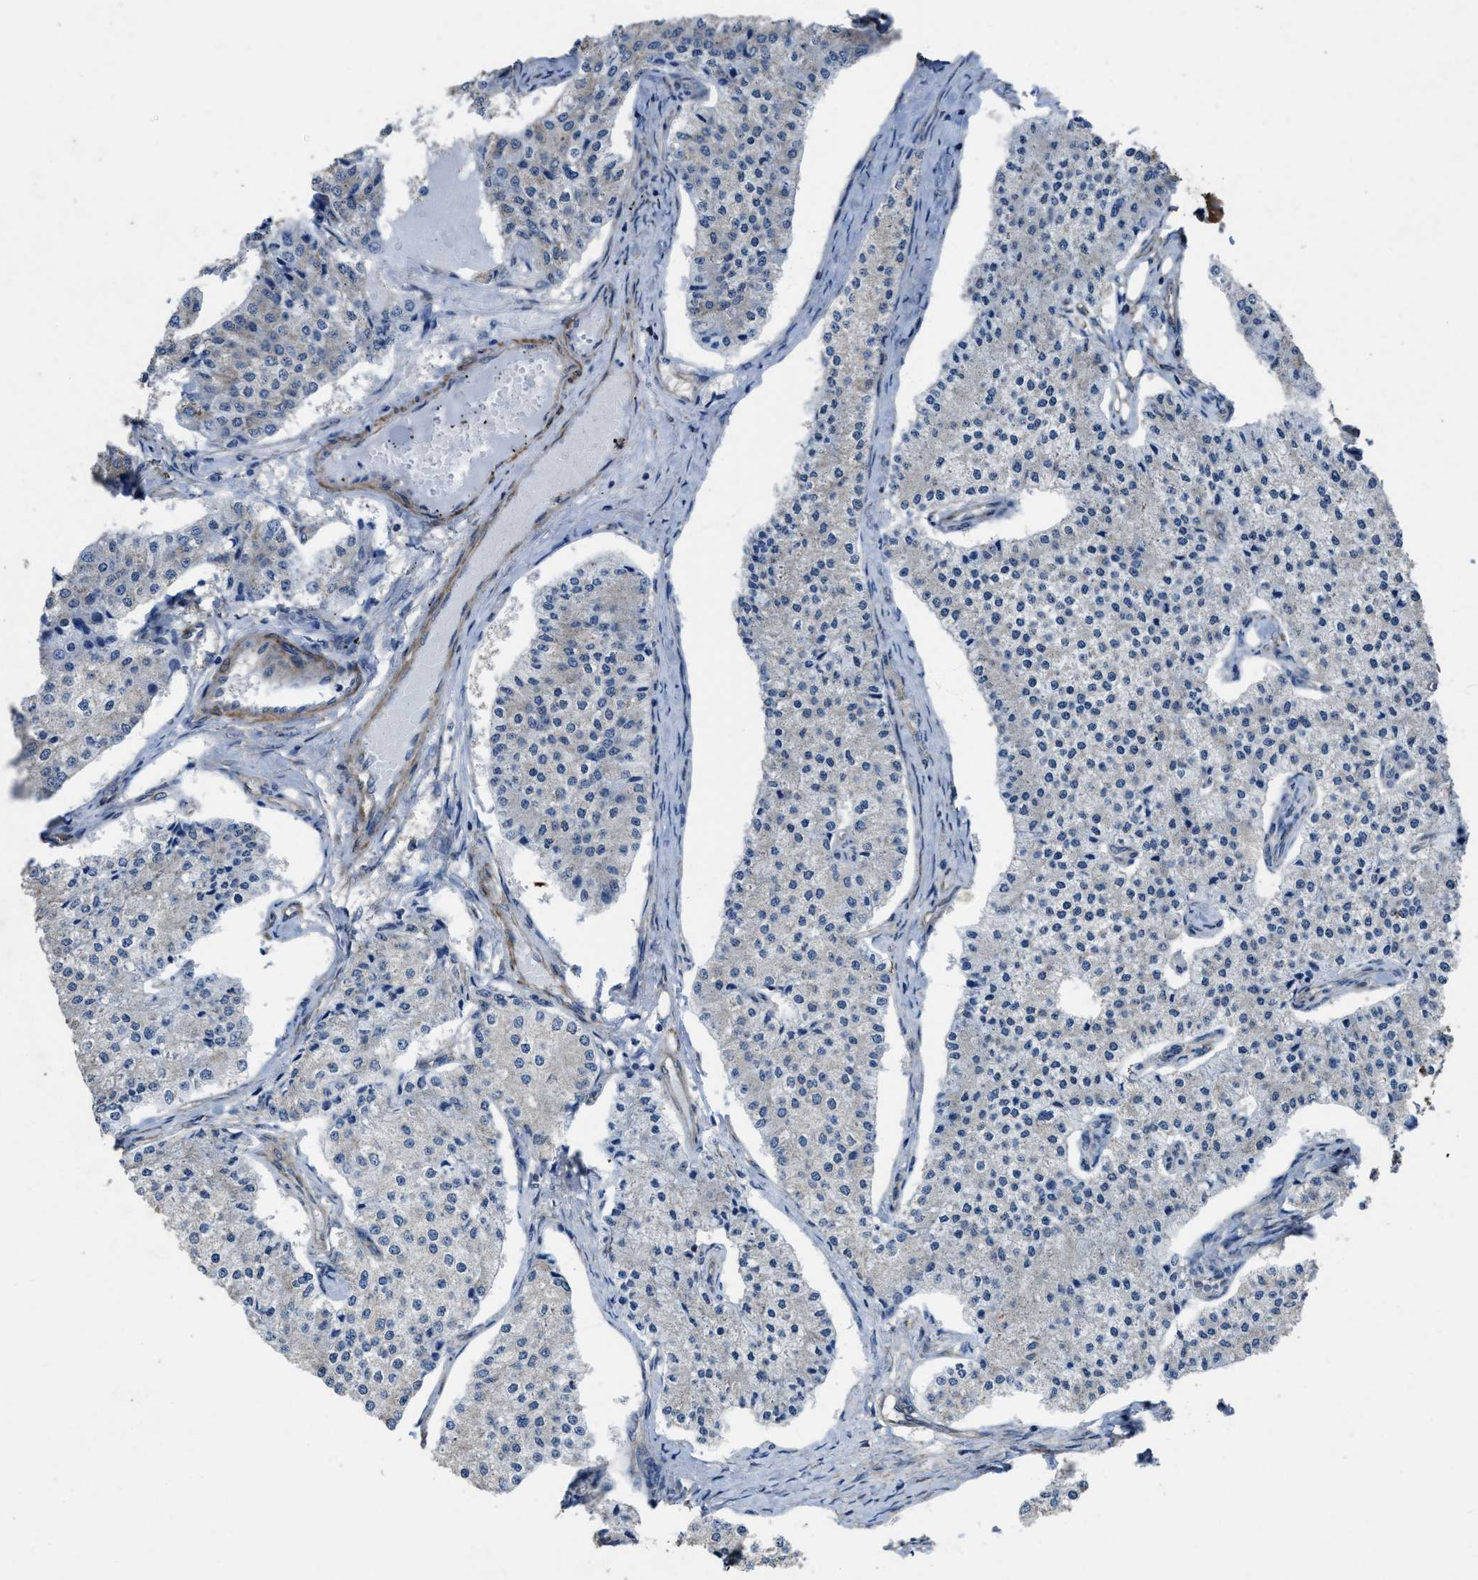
{"staining": {"intensity": "negative", "quantity": "none", "location": "none"}, "tissue": "carcinoid", "cell_type": "Tumor cells", "image_type": "cancer", "snomed": [{"axis": "morphology", "description": "Carcinoid, malignant, NOS"}, {"axis": "topography", "description": "Colon"}], "caption": "Photomicrograph shows no protein positivity in tumor cells of carcinoid tissue.", "gene": "ARL6", "patient": {"sex": "female", "age": 52}}